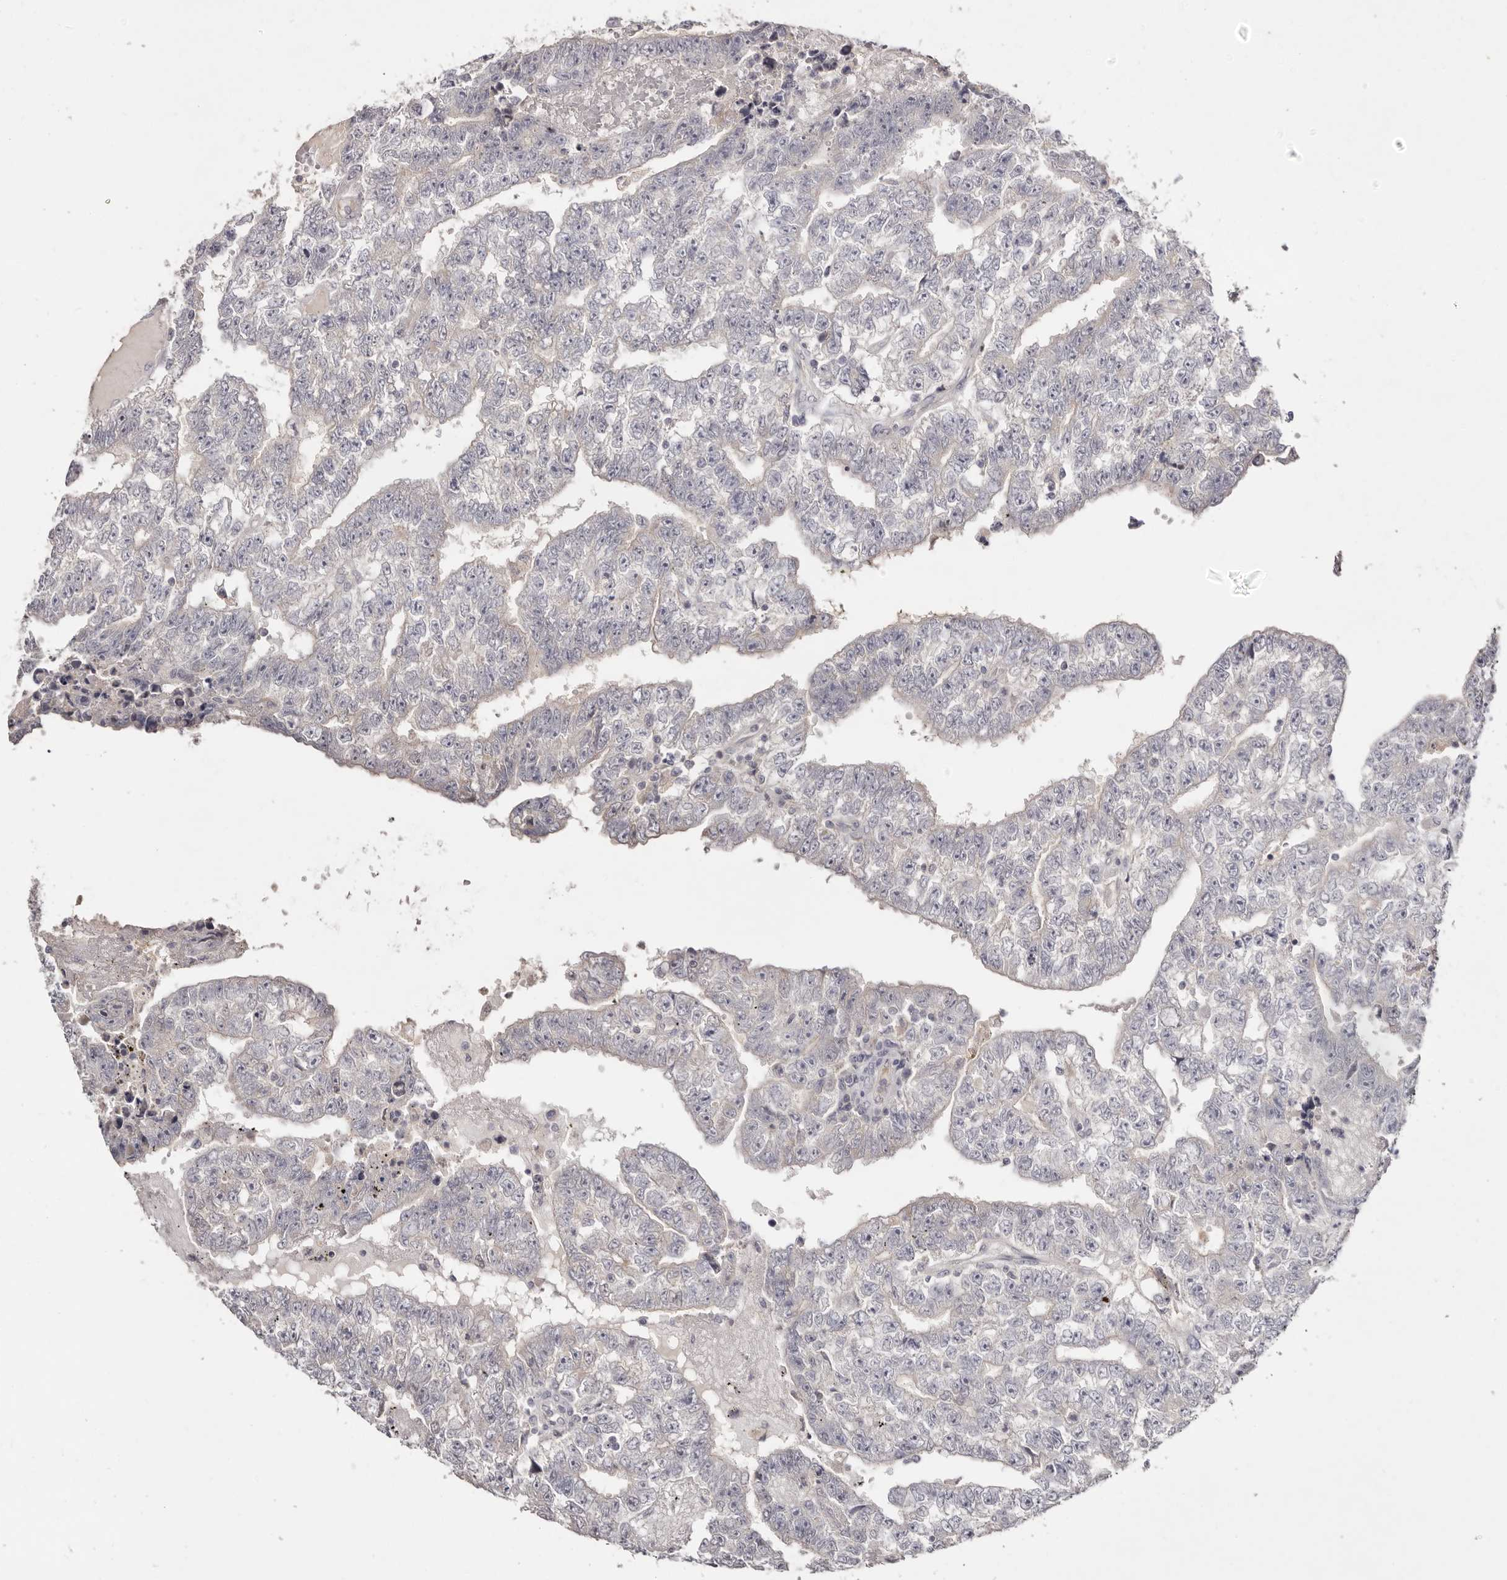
{"staining": {"intensity": "negative", "quantity": "none", "location": "none"}, "tissue": "testis cancer", "cell_type": "Tumor cells", "image_type": "cancer", "snomed": [{"axis": "morphology", "description": "Carcinoma, Embryonal, NOS"}, {"axis": "topography", "description": "Testis"}], "caption": "IHC photomicrograph of neoplastic tissue: testis cancer (embryonal carcinoma) stained with DAB shows no significant protein staining in tumor cells. The staining was performed using DAB (3,3'-diaminobenzidine) to visualize the protein expression in brown, while the nuclei were stained in blue with hematoxylin (Magnification: 20x).", "gene": "SCUBE2", "patient": {"sex": "male", "age": 25}}